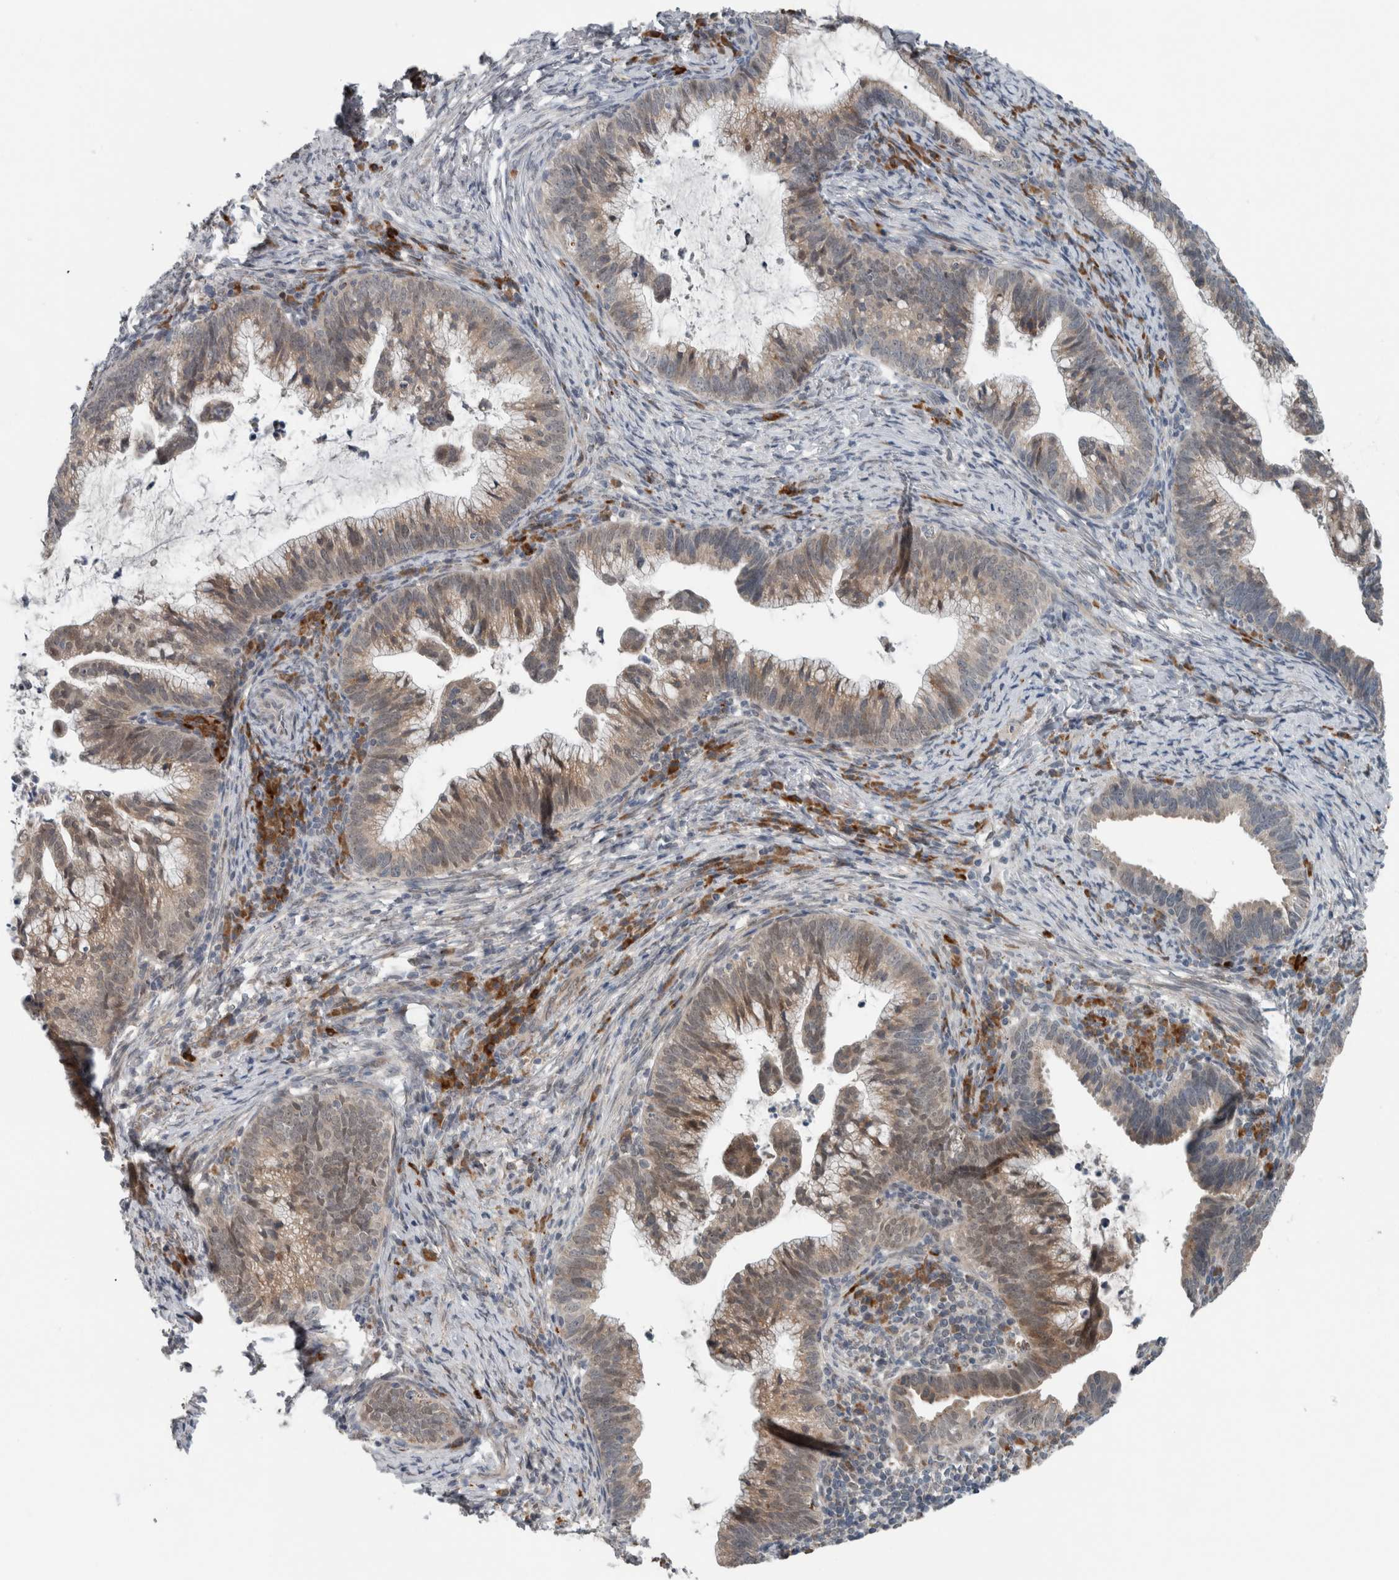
{"staining": {"intensity": "weak", "quantity": ">75%", "location": "cytoplasmic/membranous"}, "tissue": "cervical cancer", "cell_type": "Tumor cells", "image_type": "cancer", "snomed": [{"axis": "morphology", "description": "Adenocarcinoma, NOS"}, {"axis": "topography", "description": "Cervix"}], "caption": "Weak cytoplasmic/membranous protein expression is identified in approximately >75% of tumor cells in cervical cancer.", "gene": "GBA2", "patient": {"sex": "female", "age": 36}}